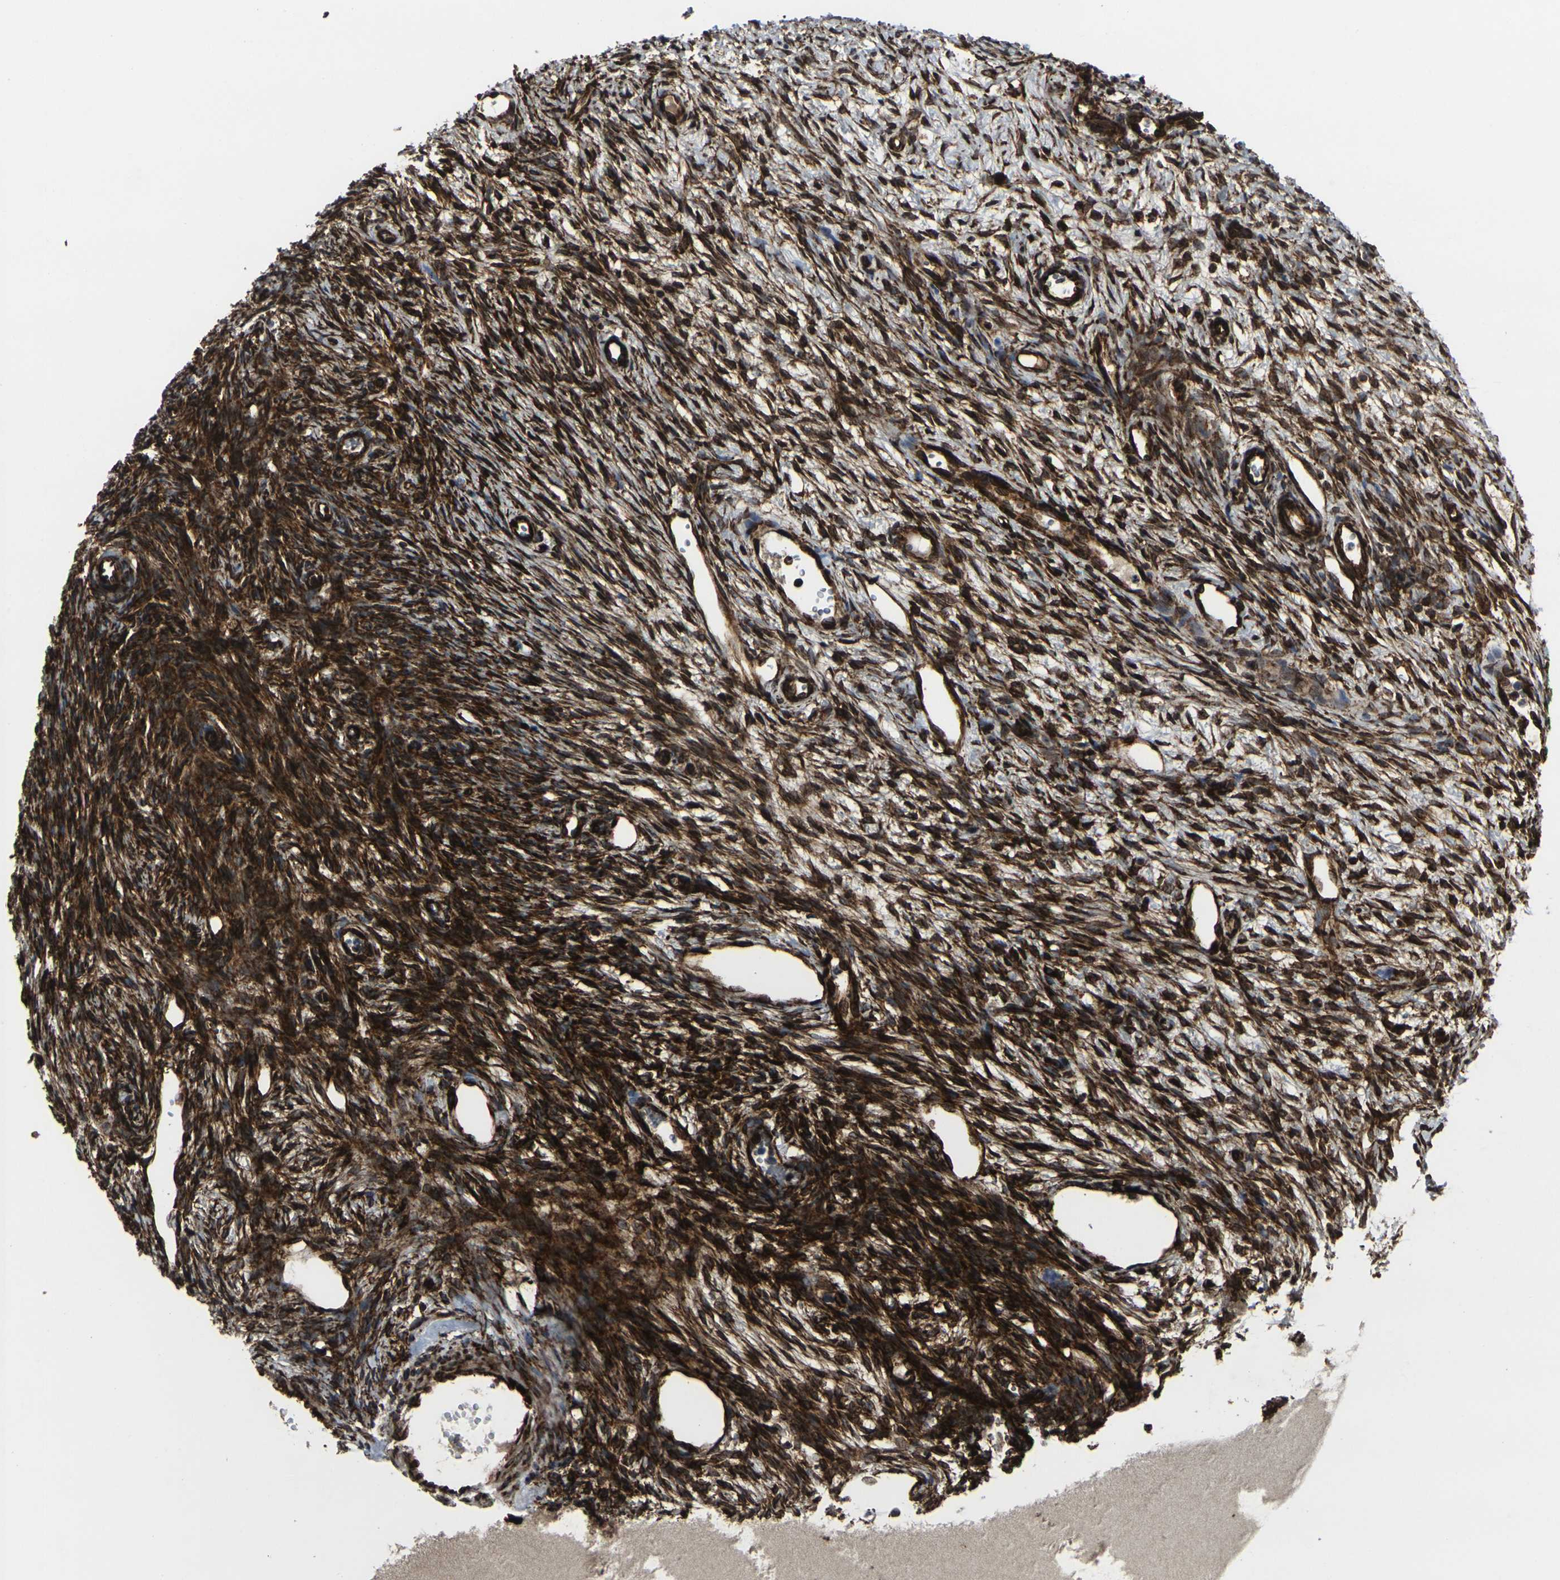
{"staining": {"intensity": "strong", "quantity": ">75%", "location": "cytoplasmic/membranous"}, "tissue": "ovary", "cell_type": "Ovarian stroma cells", "image_type": "normal", "snomed": [{"axis": "morphology", "description": "Normal tissue, NOS"}, {"axis": "topography", "description": "Ovary"}], "caption": "Immunohistochemistry (IHC) photomicrograph of benign ovary stained for a protein (brown), which reveals high levels of strong cytoplasmic/membranous positivity in about >75% of ovarian stroma cells.", "gene": "MARCHF2", "patient": {"sex": "female", "age": 33}}